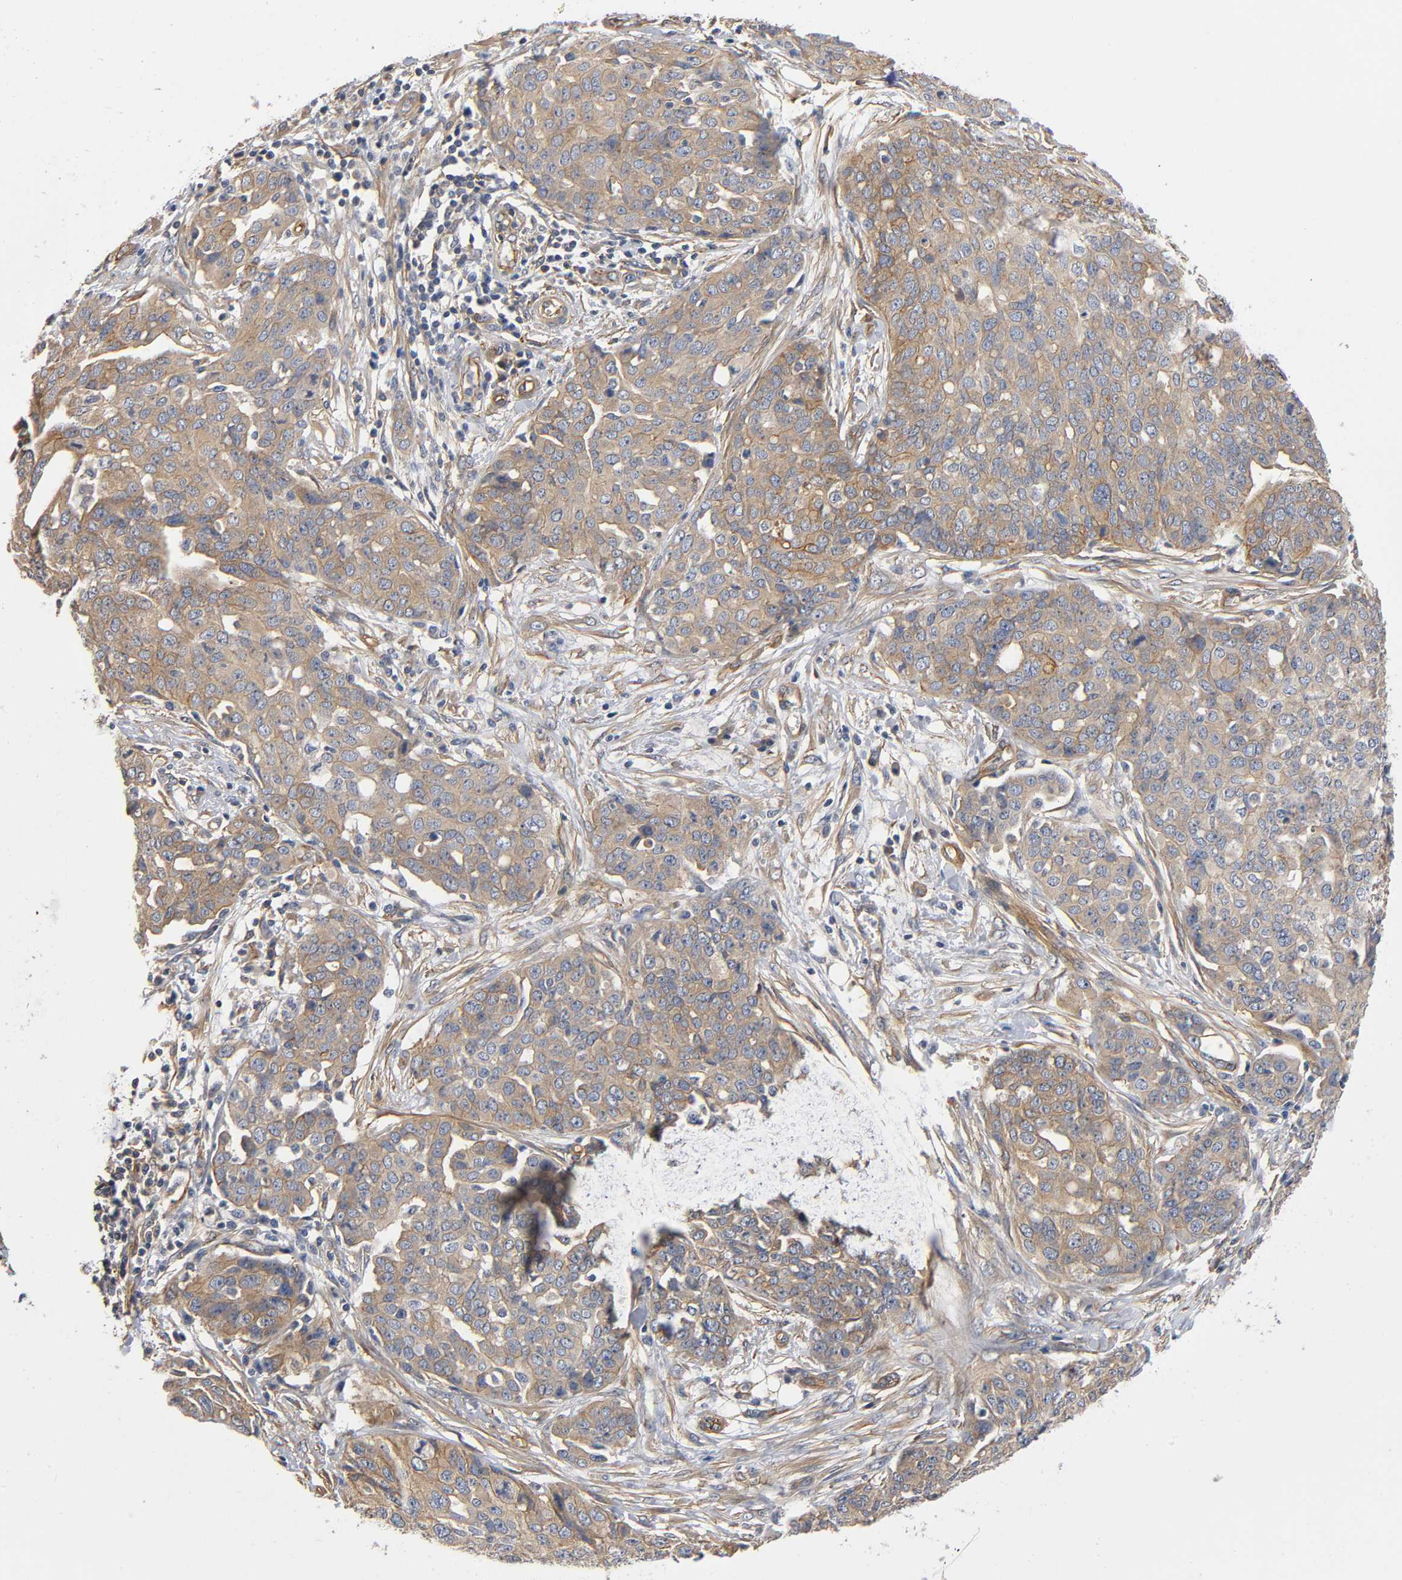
{"staining": {"intensity": "weak", "quantity": ">75%", "location": "cytoplasmic/membranous"}, "tissue": "ovarian cancer", "cell_type": "Tumor cells", "image_type": "cancer", "snomed": [{"axis": "morphology", "description": "Cystadenocarcinoma, serous, NOS"}, {"axis": "topography", "description": "Soft tissue"}, {"axis": "topography", "description": "Ovary"}], "caption": "DAB immunohistochemical staining of serous cystadenocarcinoma (ovarian) reveals weak cytoplasmic/membranous protein staining in about >75% of tumor cells. Using DAB (brown) and hematoxylin (blue) stains, captured at high magnification using brightfield microscopy.", "gene": "MARS1", "patient": {"sex": "female", "age": 57}}